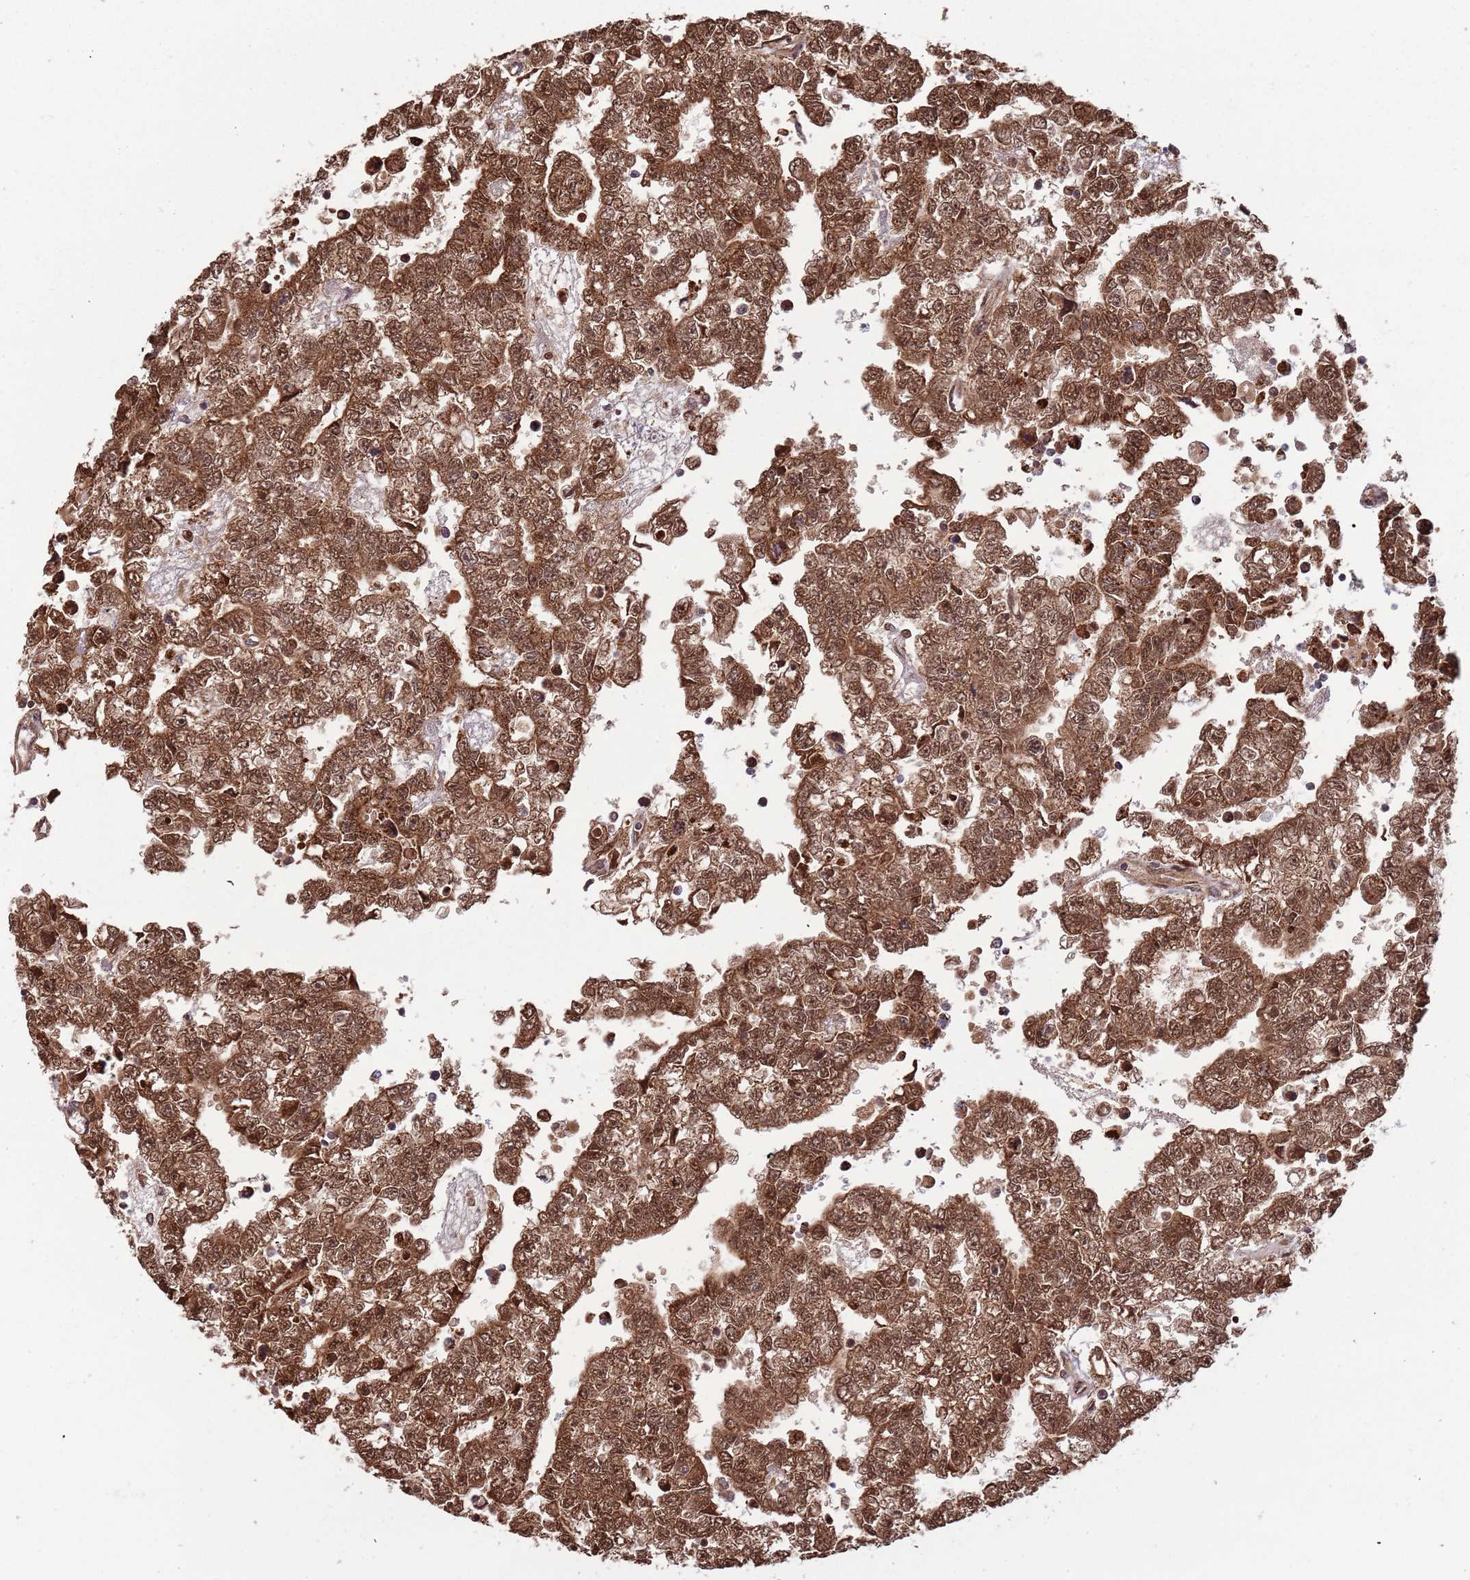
{"staining": {"intensity": "strong", "quantity": ">75%", "location": "cytoplasmic/membranous"}, "tissue": "testis cancer", "cell_type": "Tumor cells", "image_type": "cancer", "snomed": [{"axis": "morphology", "description": "Carcinoma, Embryonal, NOS"}, {"axis": "topography", "description": "Testis"}], "caption": "DAB (3,3'-diaminobenzidine) immunohistochemical staining of human testis embryonal carcinoma displays strong cytoplasmic/membranous protein positivity in approximately >75% of tumor cells.", "gene": "VPS16", "patient": {"sex": "male", "age": 25}}